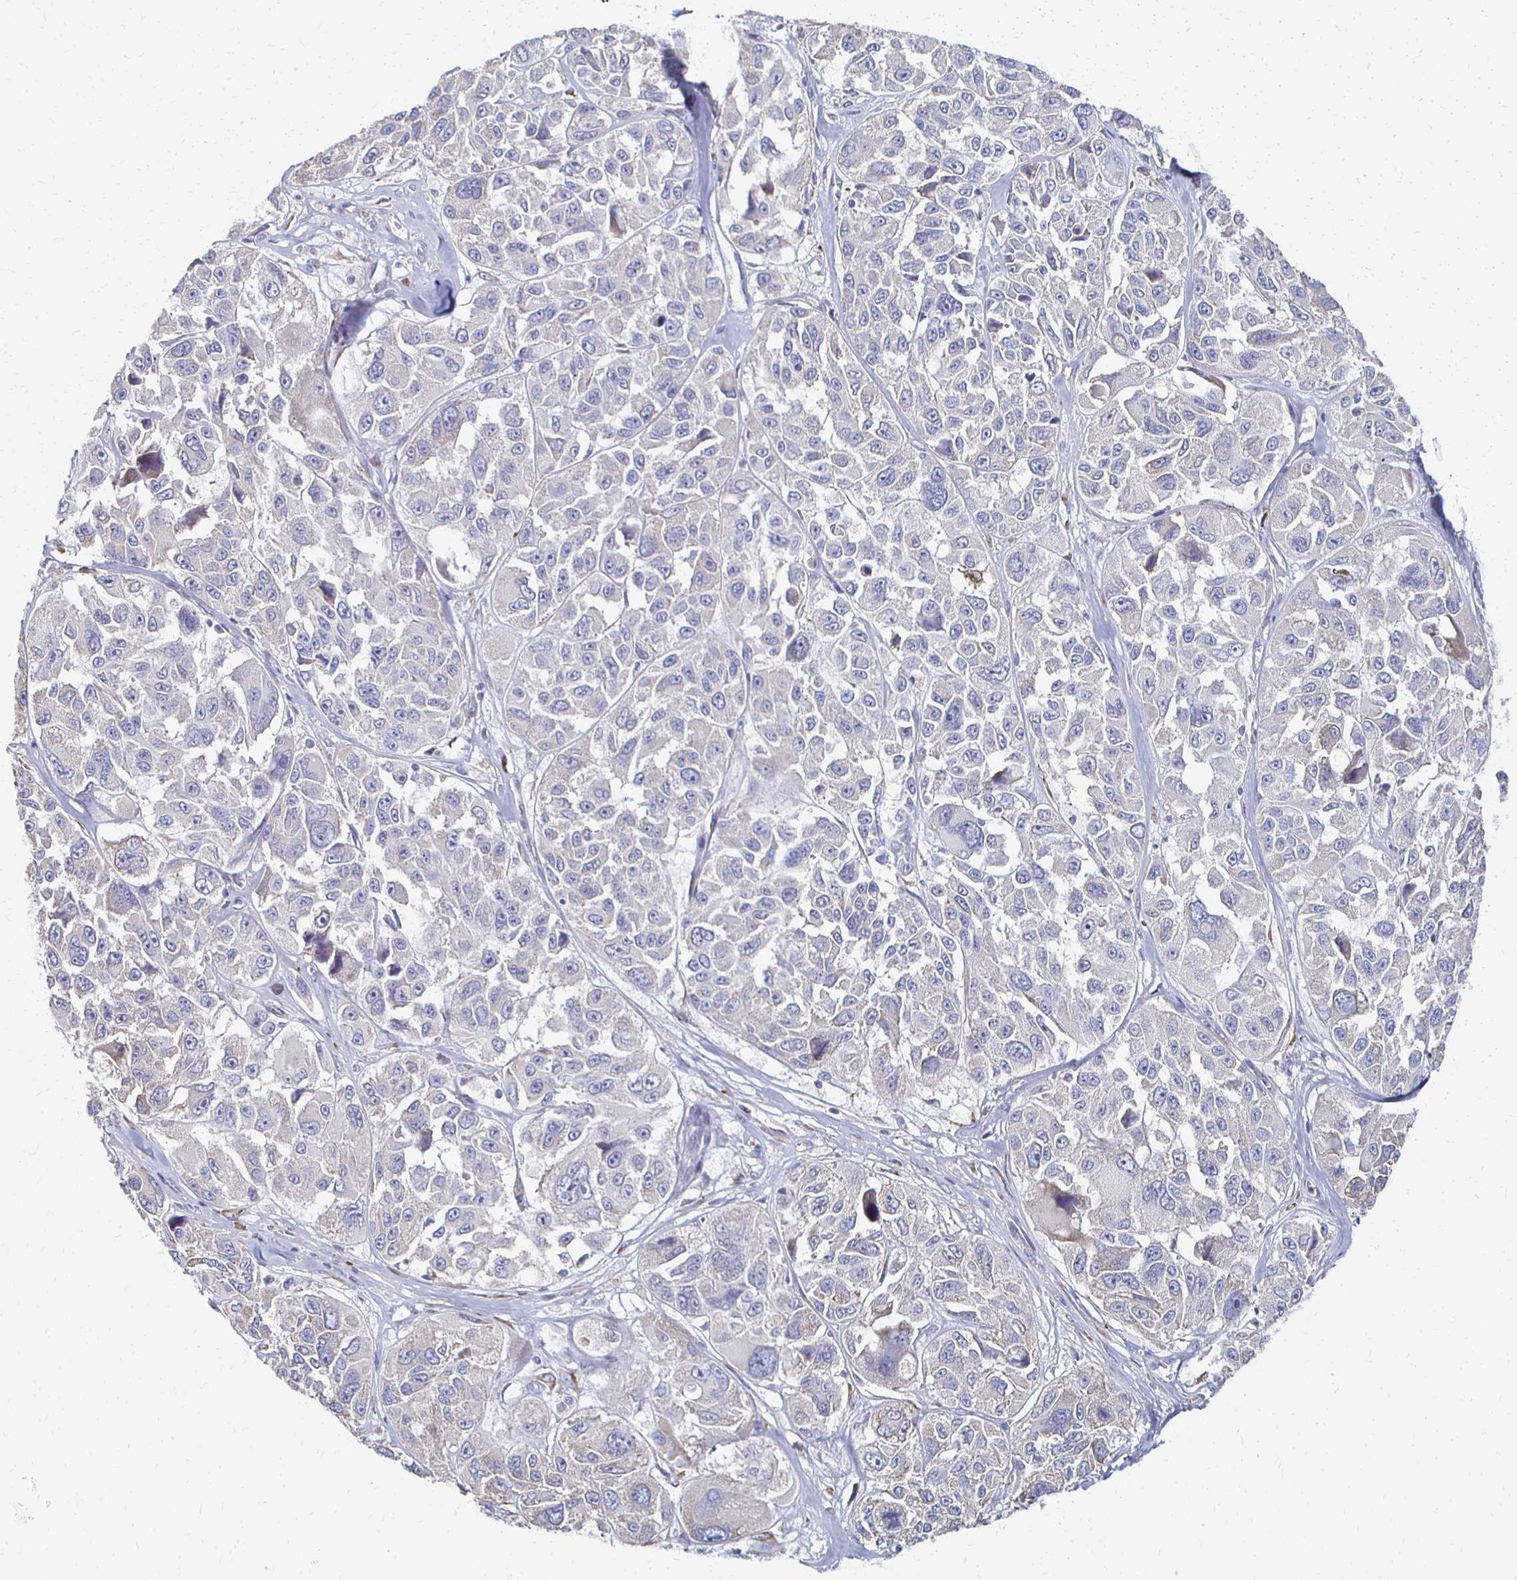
{"staining": {"intensity": "negative", "quantity": "none", "location": "none"}, "tissue": "melanoma", "cell_type": "Tumor cells", "image_type": "cancer", "snomed": [{"axis": "morphology", "description": "Malignant melanoma, NOS"}, {"axis": "topography", "description": "Skin"}], "caption": "Tumor cells show no significant protein staining in melanoma. The staining was performed using DAB to visualize the protein expression in brown, while the nuclei were stained in blue with hematoxylin (Magnification: 20x).", "gene": "ATP1A3", "patient": {"sex": "female", "age": 66}}